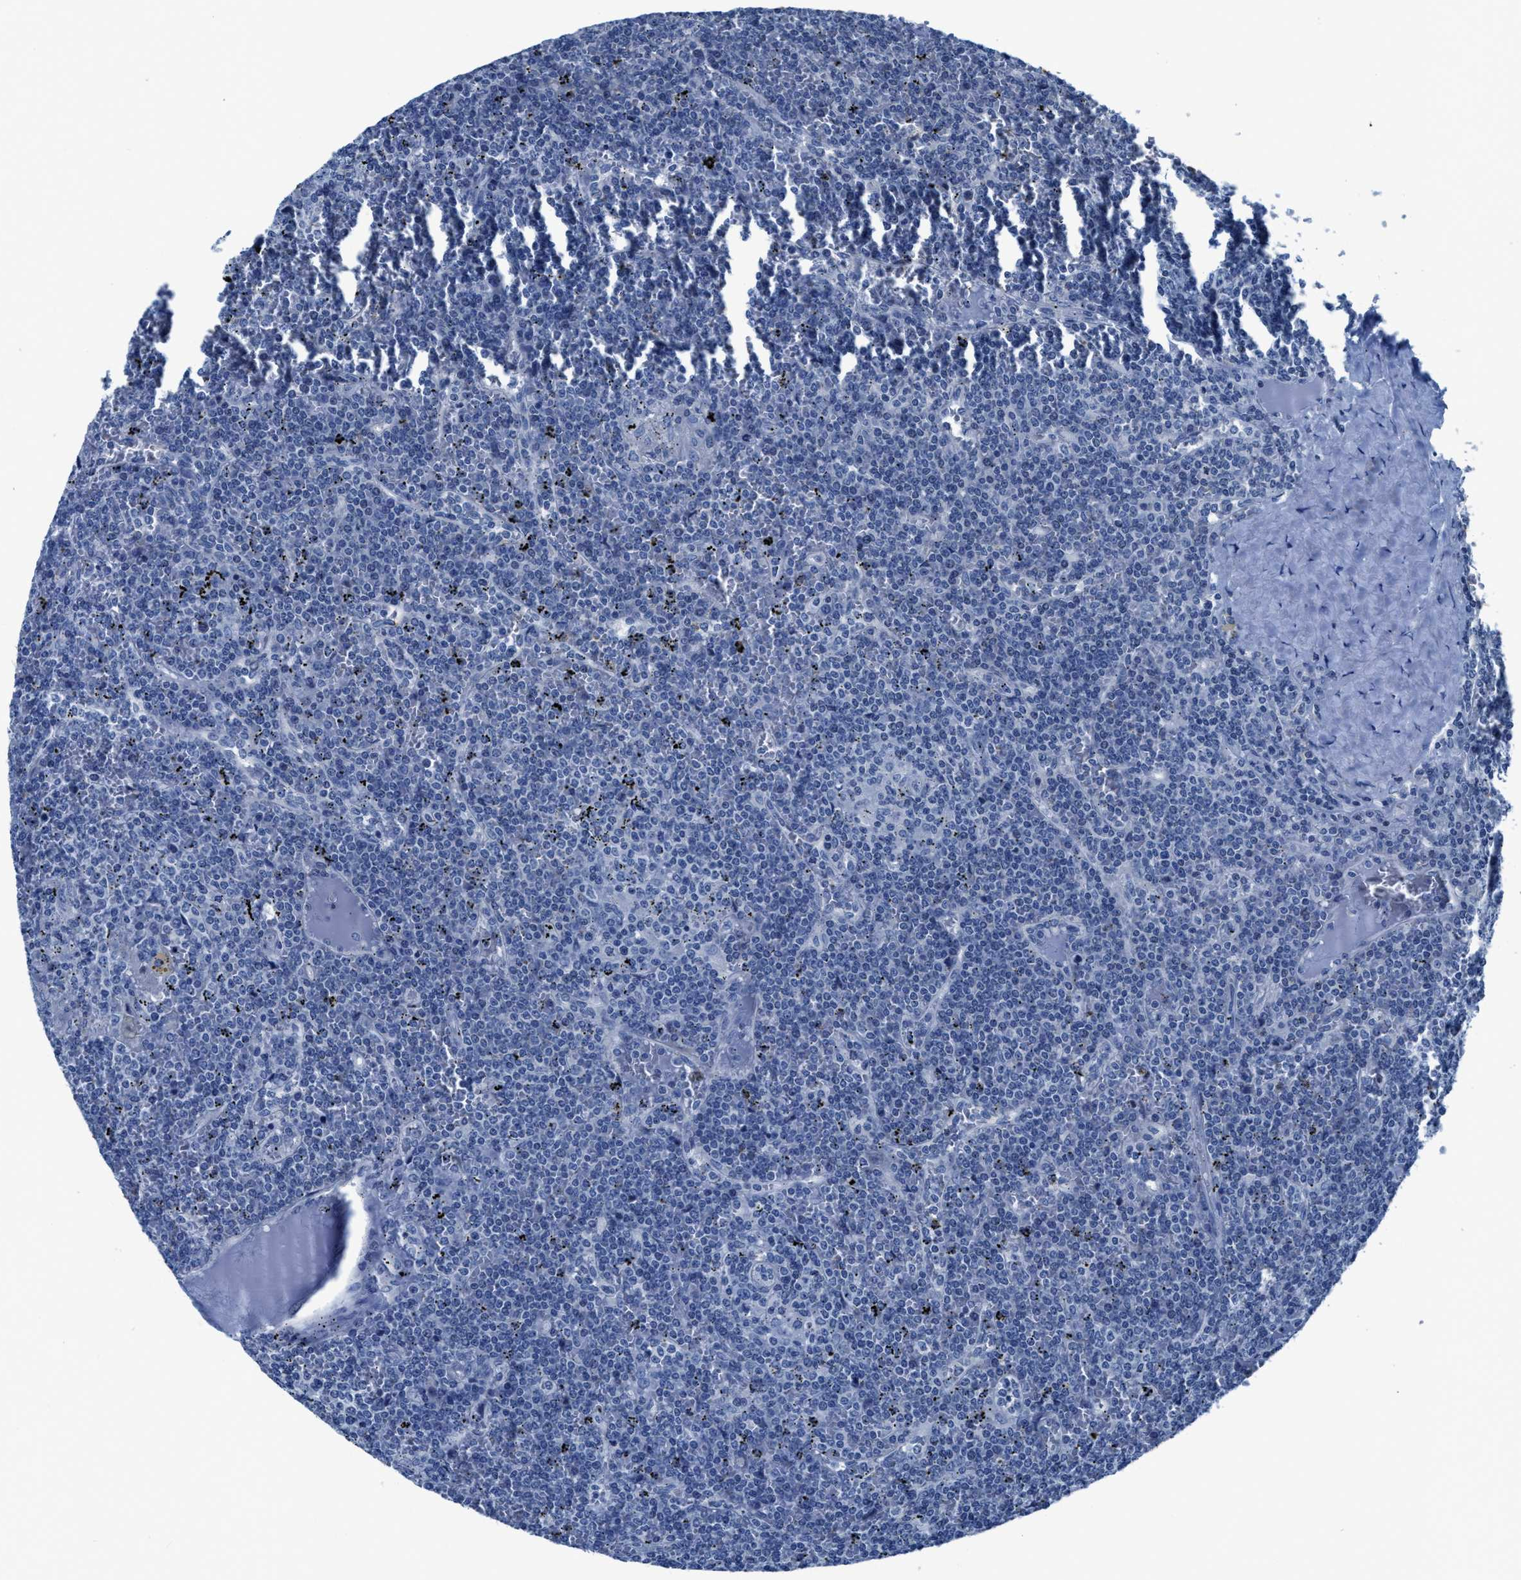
{"staining": {"intensity": "negative", "quantity": "none", "location": "none"}, "tissue": "lymphoma", "cell_type": "Tumor cells", "image_type": "cancer", "snomed": [{"axis": "morphology", "description": "Malignant lymphoma, non-Hodgkin's type, Low grade"}, {"axis": "topography", "description": "Spleen"}], "caption": "Tumor cells are negative for brown protein staining in malignant lymphoma, non-Hodgkin's type (low-grade).", "gene": "ASZ1", "patient": {"sex": "female", "age": 19}}